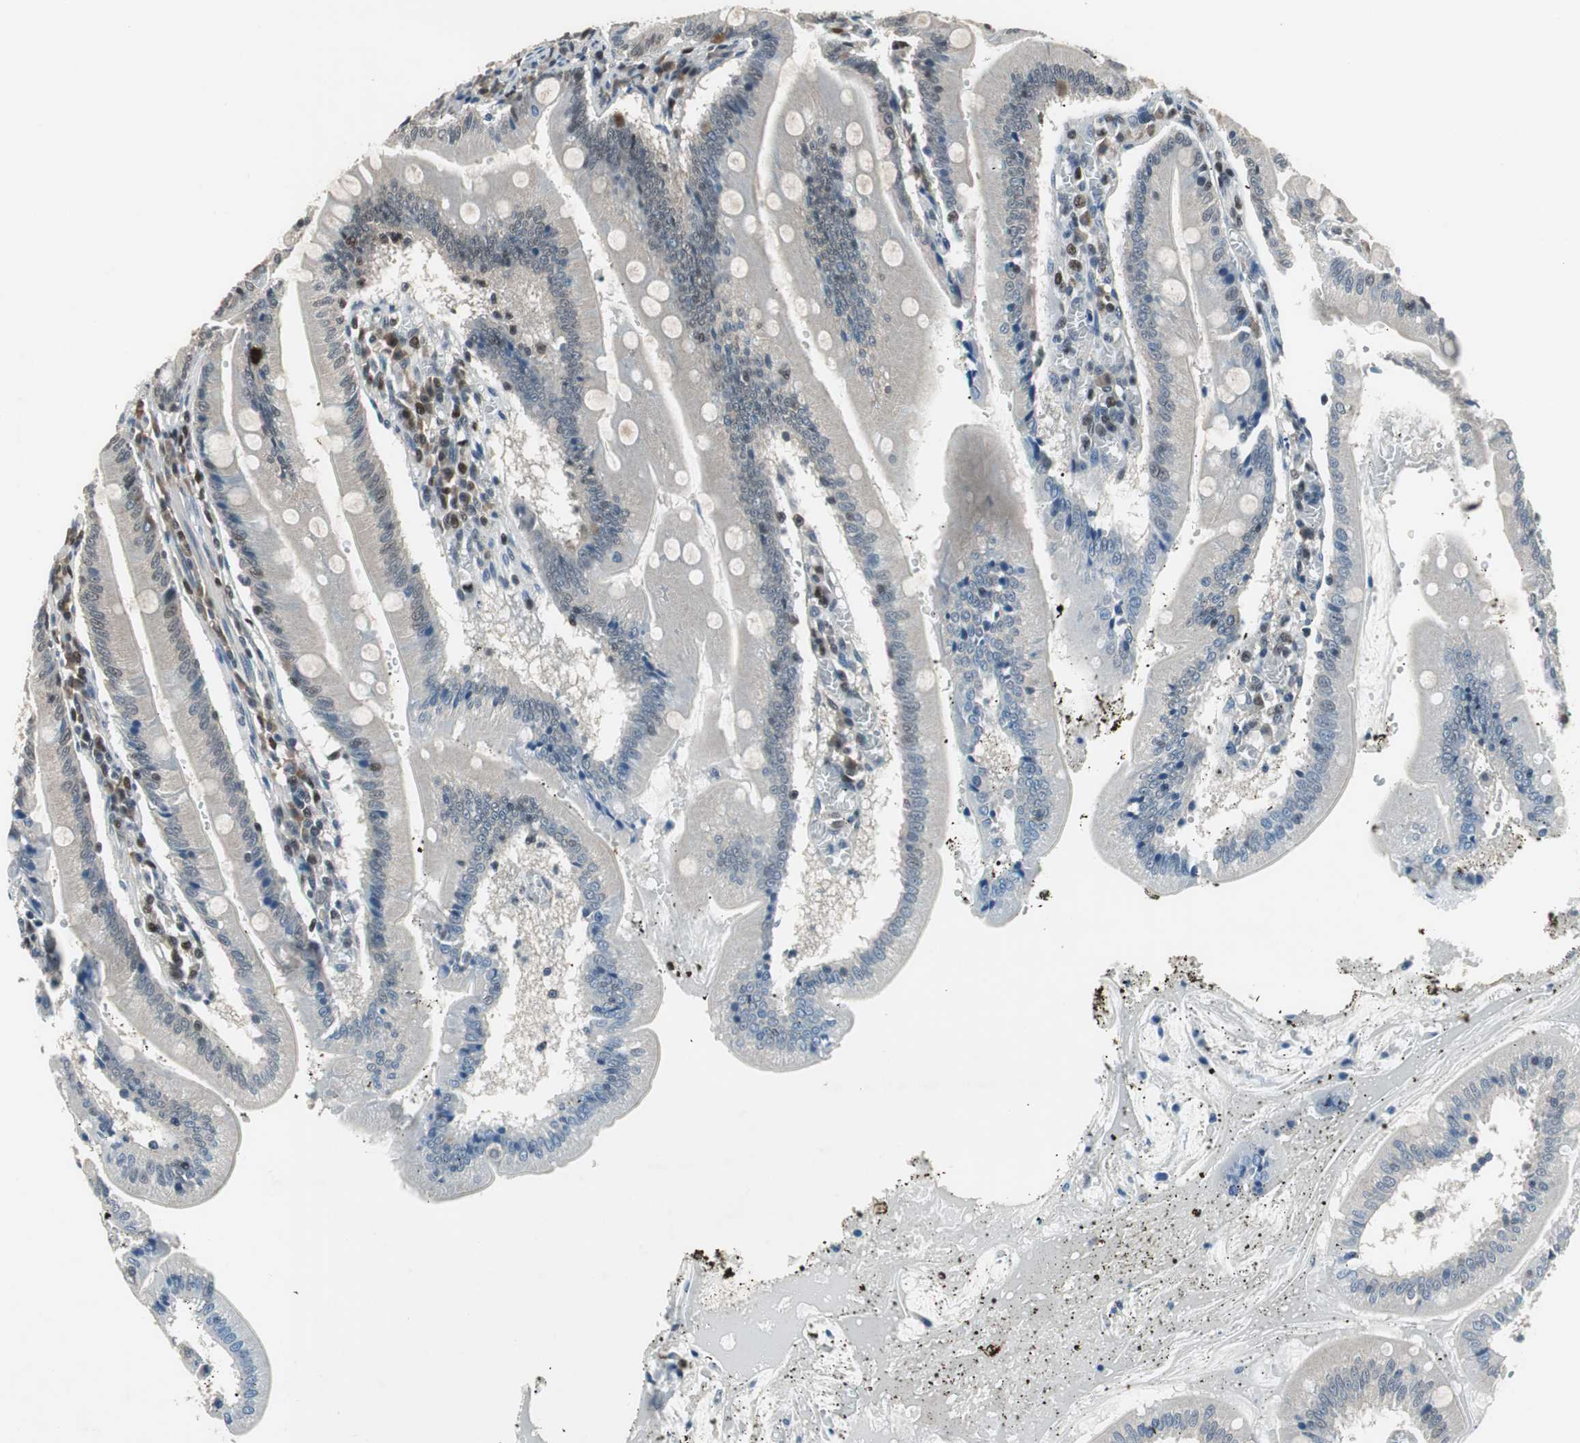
{"staining": {"intensity": "negative", "quantity": "none", "location": "none"}, "tissue": "small intestine", "cell_type": "Glandular cells", "image_type": "normal", "snomed": [{"axis": "morphology", "description": "Normal tissue, NOS"}, {"axis": "topography", "description": "Small intestine"}], "caption": "High magnification brightfield microscopy of normal small intestine stained with DAB (3,3'-diaminobenzidine) (brown) and counterstained with hematoxylin (blue): glandular cells show no significant expression. Nuclei are stained in blue.", "gene": "MAFB", "patient": {"sex": "male", "age": 71}}